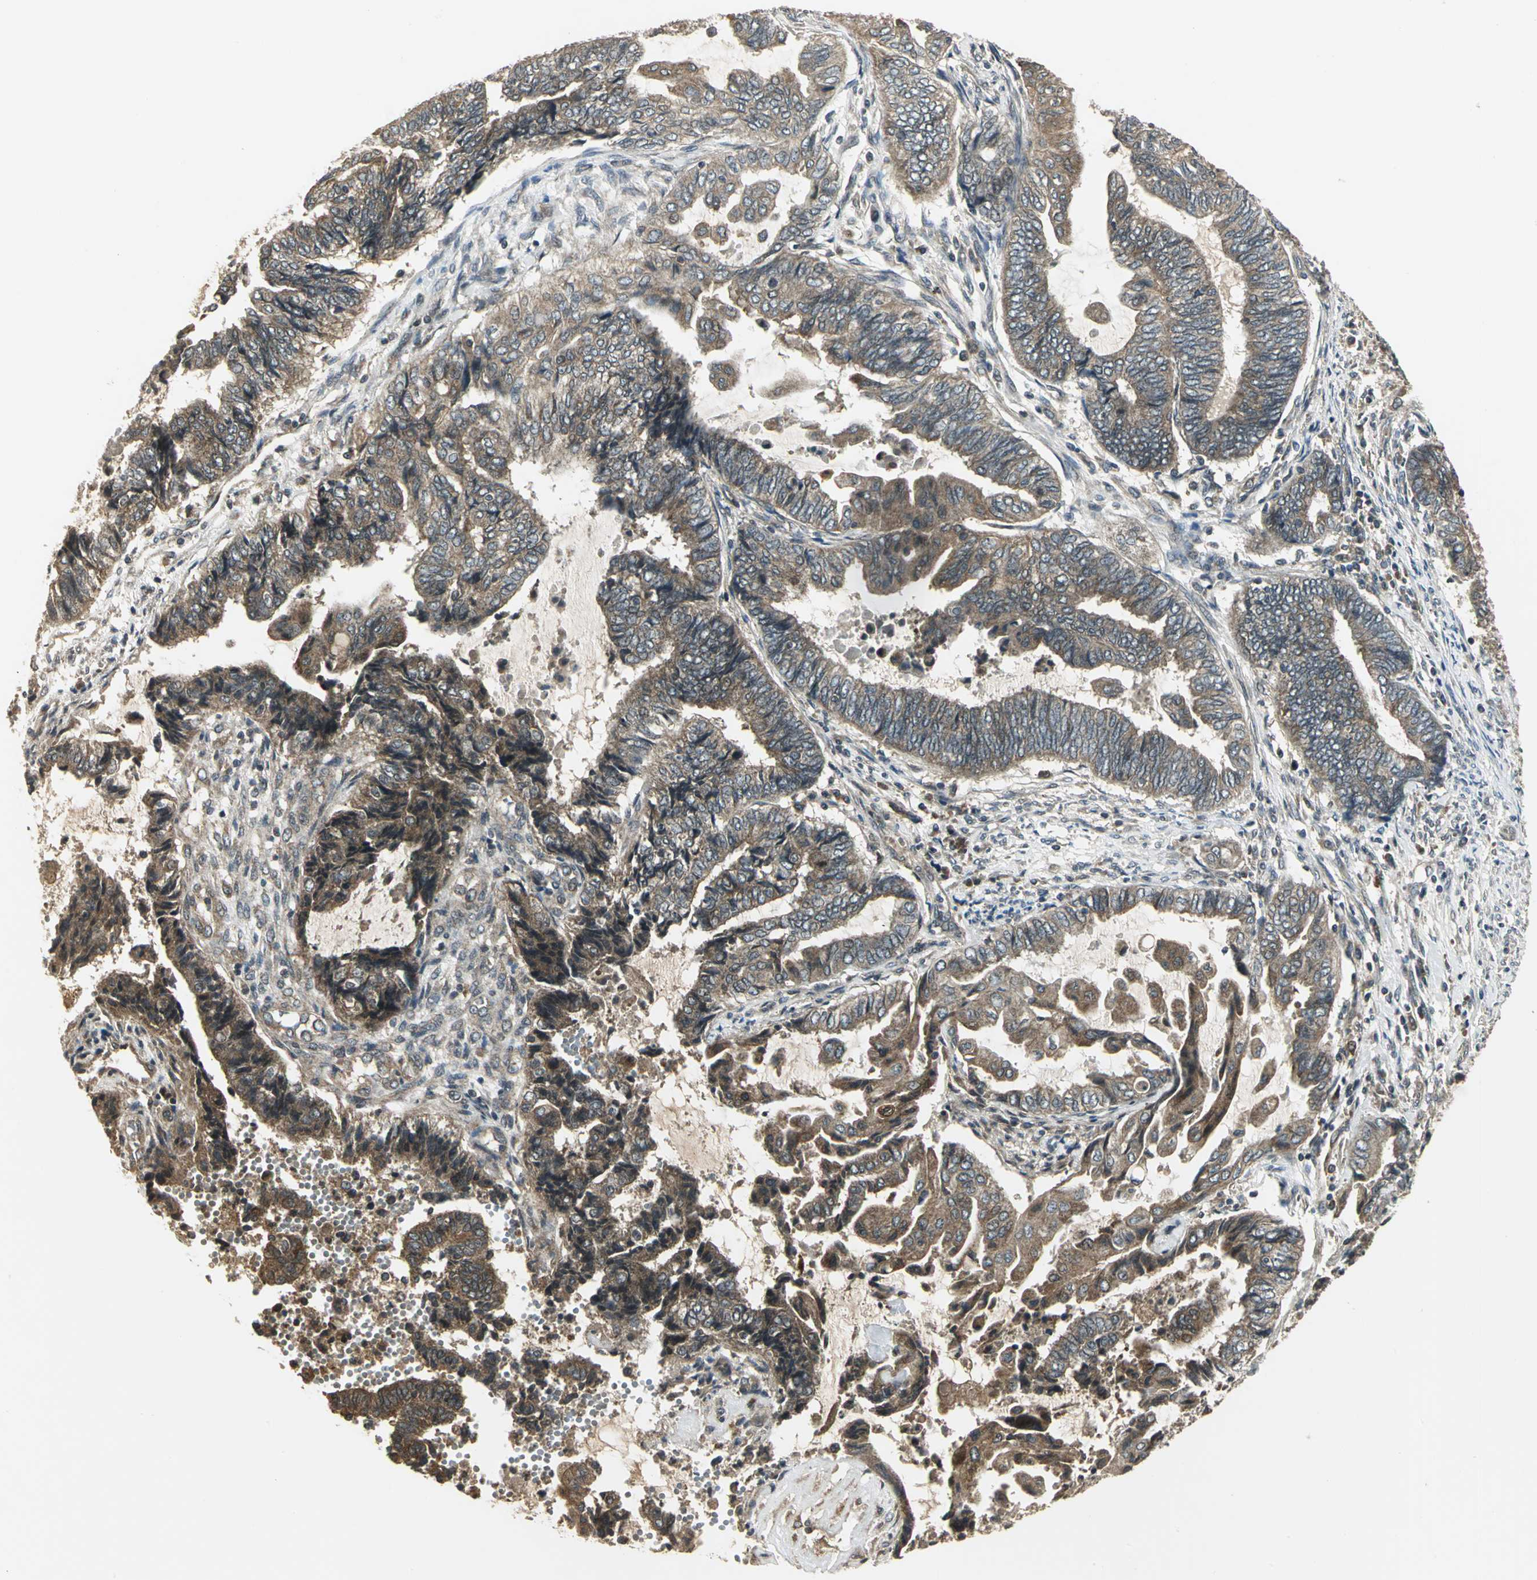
{"staining": {"intensity": "weak", "quantity": ">75%", "location": "cytoplasmic/membranous"}, "tissue": "endometrial cancer", "cell_type": "Tumor cells", "image_type": "cancer", "snomed": [{"axis": "morphology", "description": "Adenocarcinoma, NOS"}, {"axis": "topography", "description": "Uterus"}, {"axis": "topography", "description": "Endometrium"}], "caption": "This image shows immunohistochemistry (IHC) staining of endometrial adenocarcinoma, with low weak cytoplasmic/membranous positivity in about >75% of tumor cells.", "gene": "MAPK8IP3", "patient": {"sex": "female", "age": 70}}